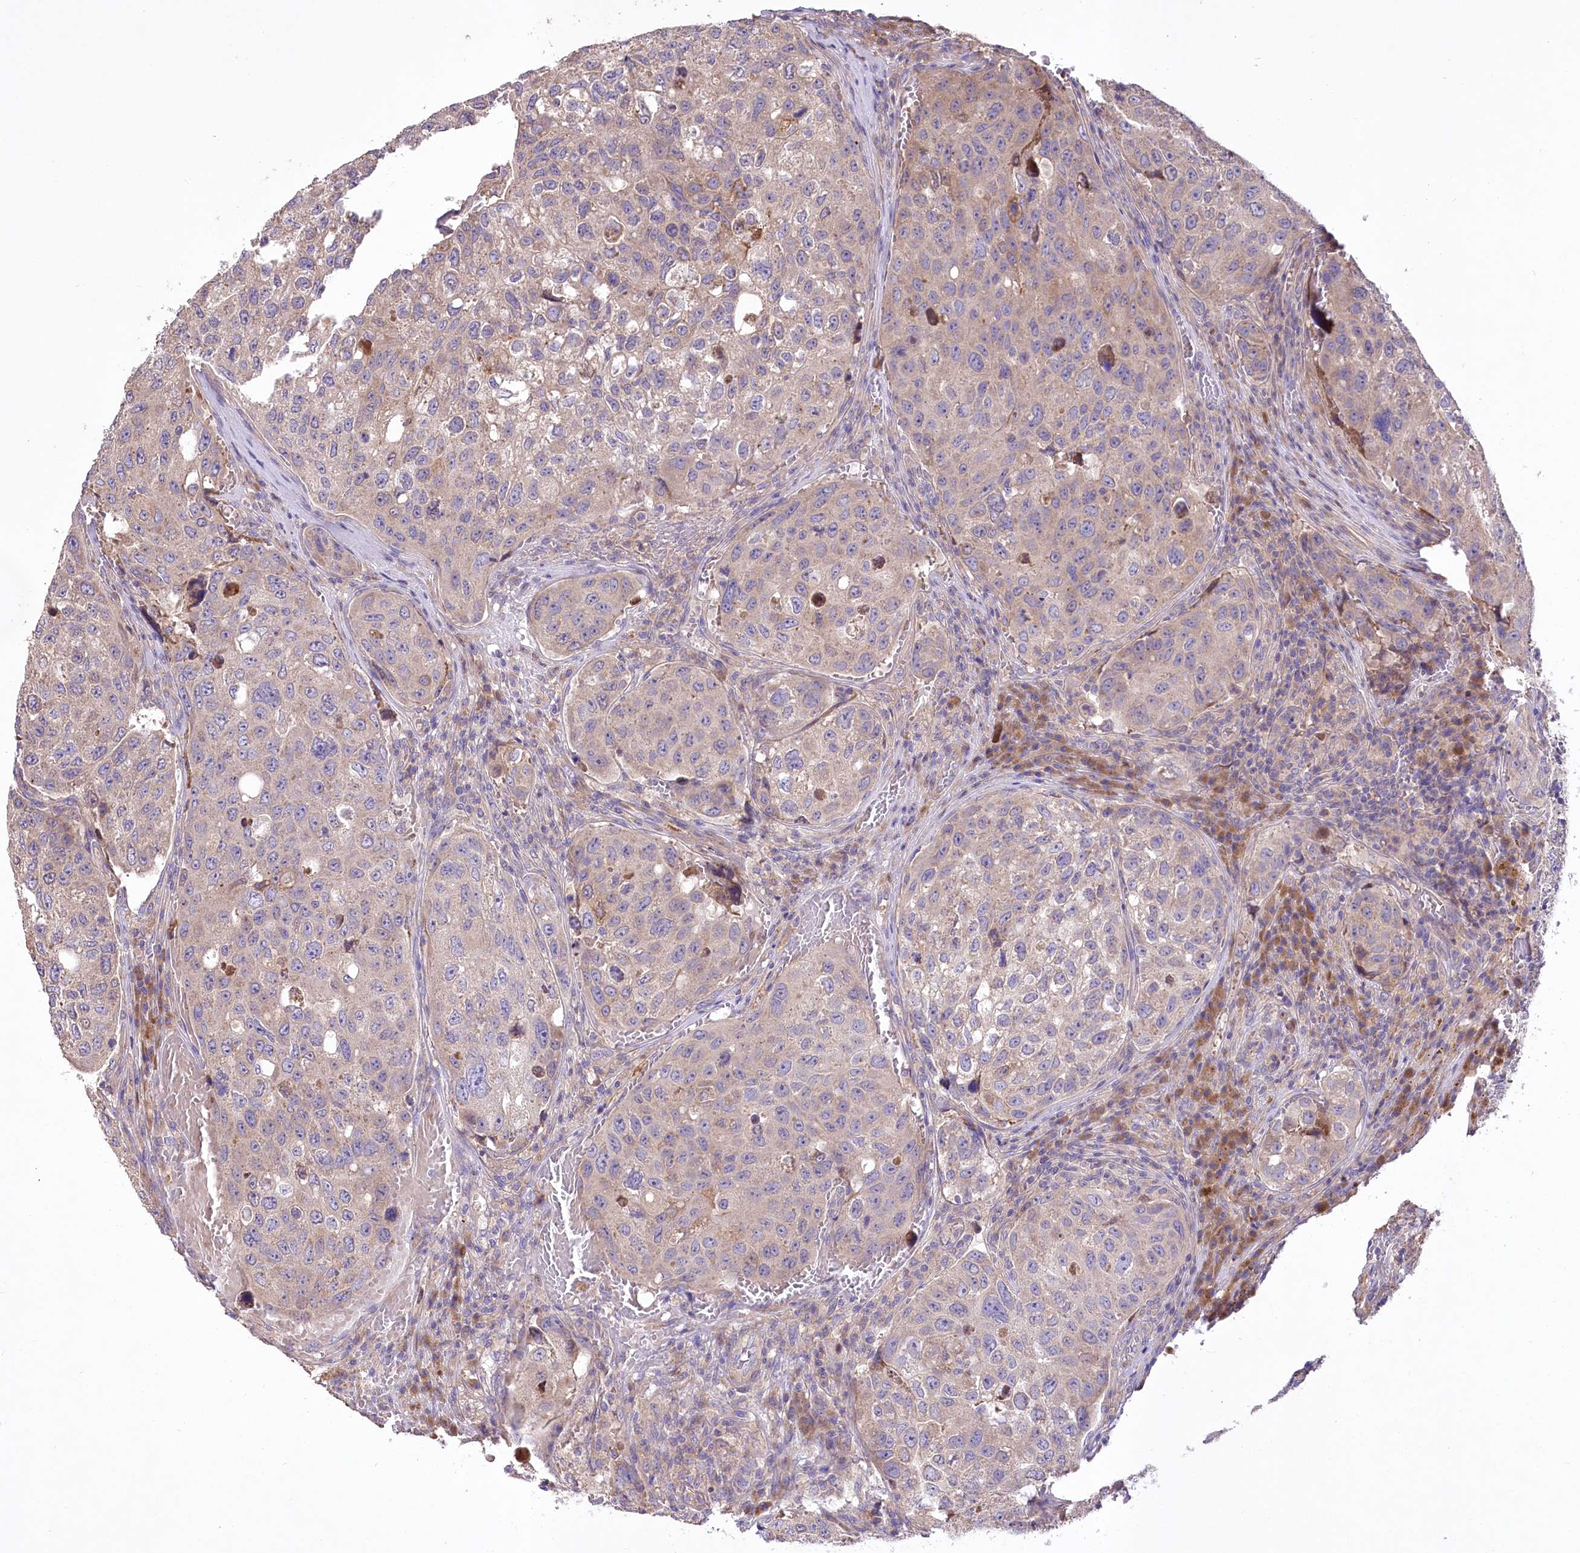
{"staining": {"intensity": "weak", "quantity": "<25%", "location": "cytoplasmic/membranous"}, "tissue": "urothelial cancer", "cell_type": "Tumor cells", "image_type": "cancer", "snomed": [{"axis": "morphology", "description": "Urothelial carcinoma, High grade"}, {"axis": "topography", "description": "Lymph node"}, {"axis": "topography", "description": "Urinary bladder"}], "caption": "Micrograph shows no significant protein positivity in tumor cells of urothelial cancer.", "gene": "PBLD", "patient": {"sex": "male", "age": 51}}